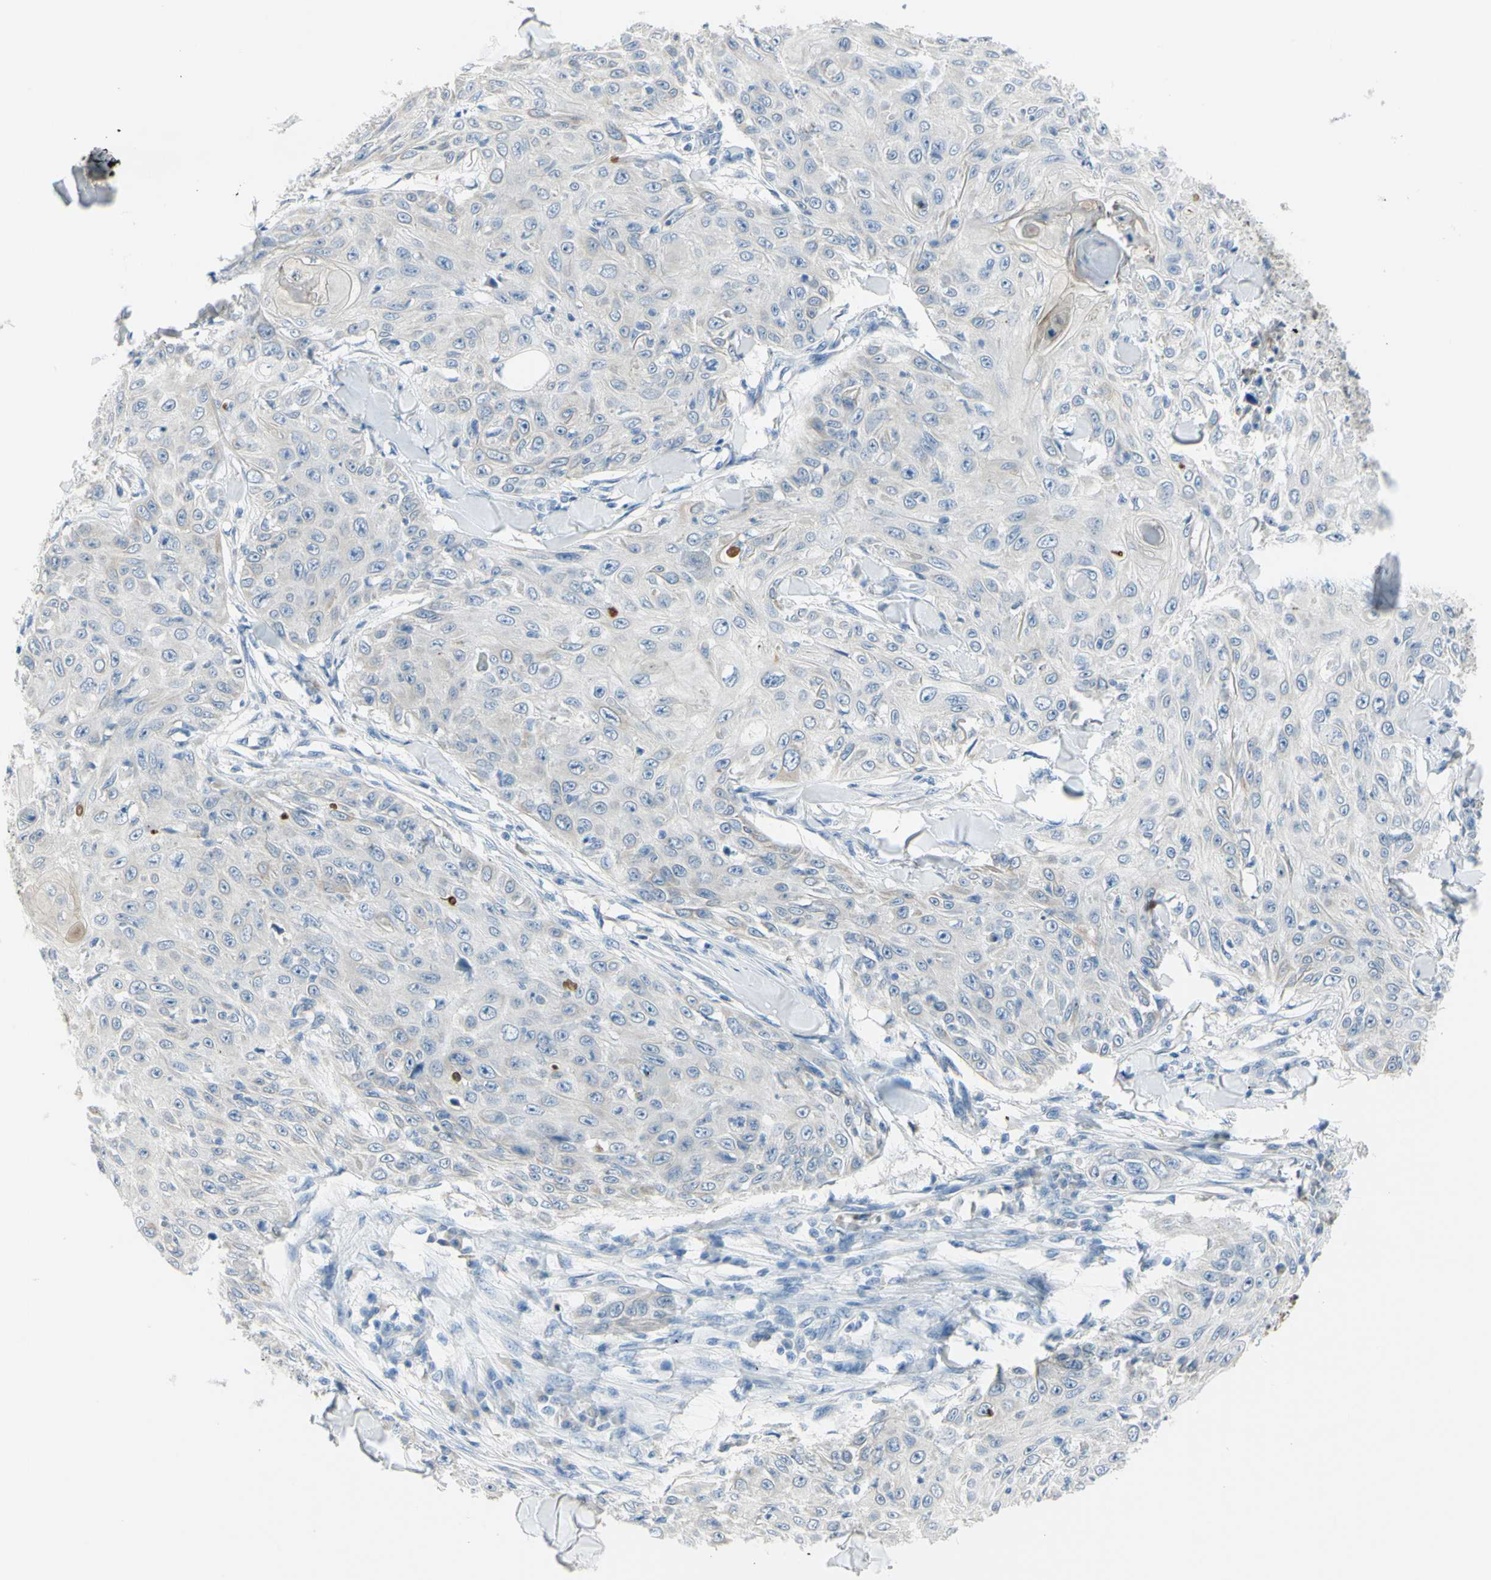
{"staining": {"intensity": "weak", "quantity": "<25%", "location": "cytoplasmic/membranous"}, "tissue": "skin cancer", "cell_type": "Tumor cells", "image_type": "cancer", "snomed": [{"axis": "morphology", "description": "Squamous cell carcinoma, NOS"}, {"axis": "topography", "description": "Skin"}], "caption": "A micrograph of skin cancer stained for a protein shows no brown staining in tumor cells.", "gene": "ZNF557", "patient": {"sex": "male", "age": 86}}